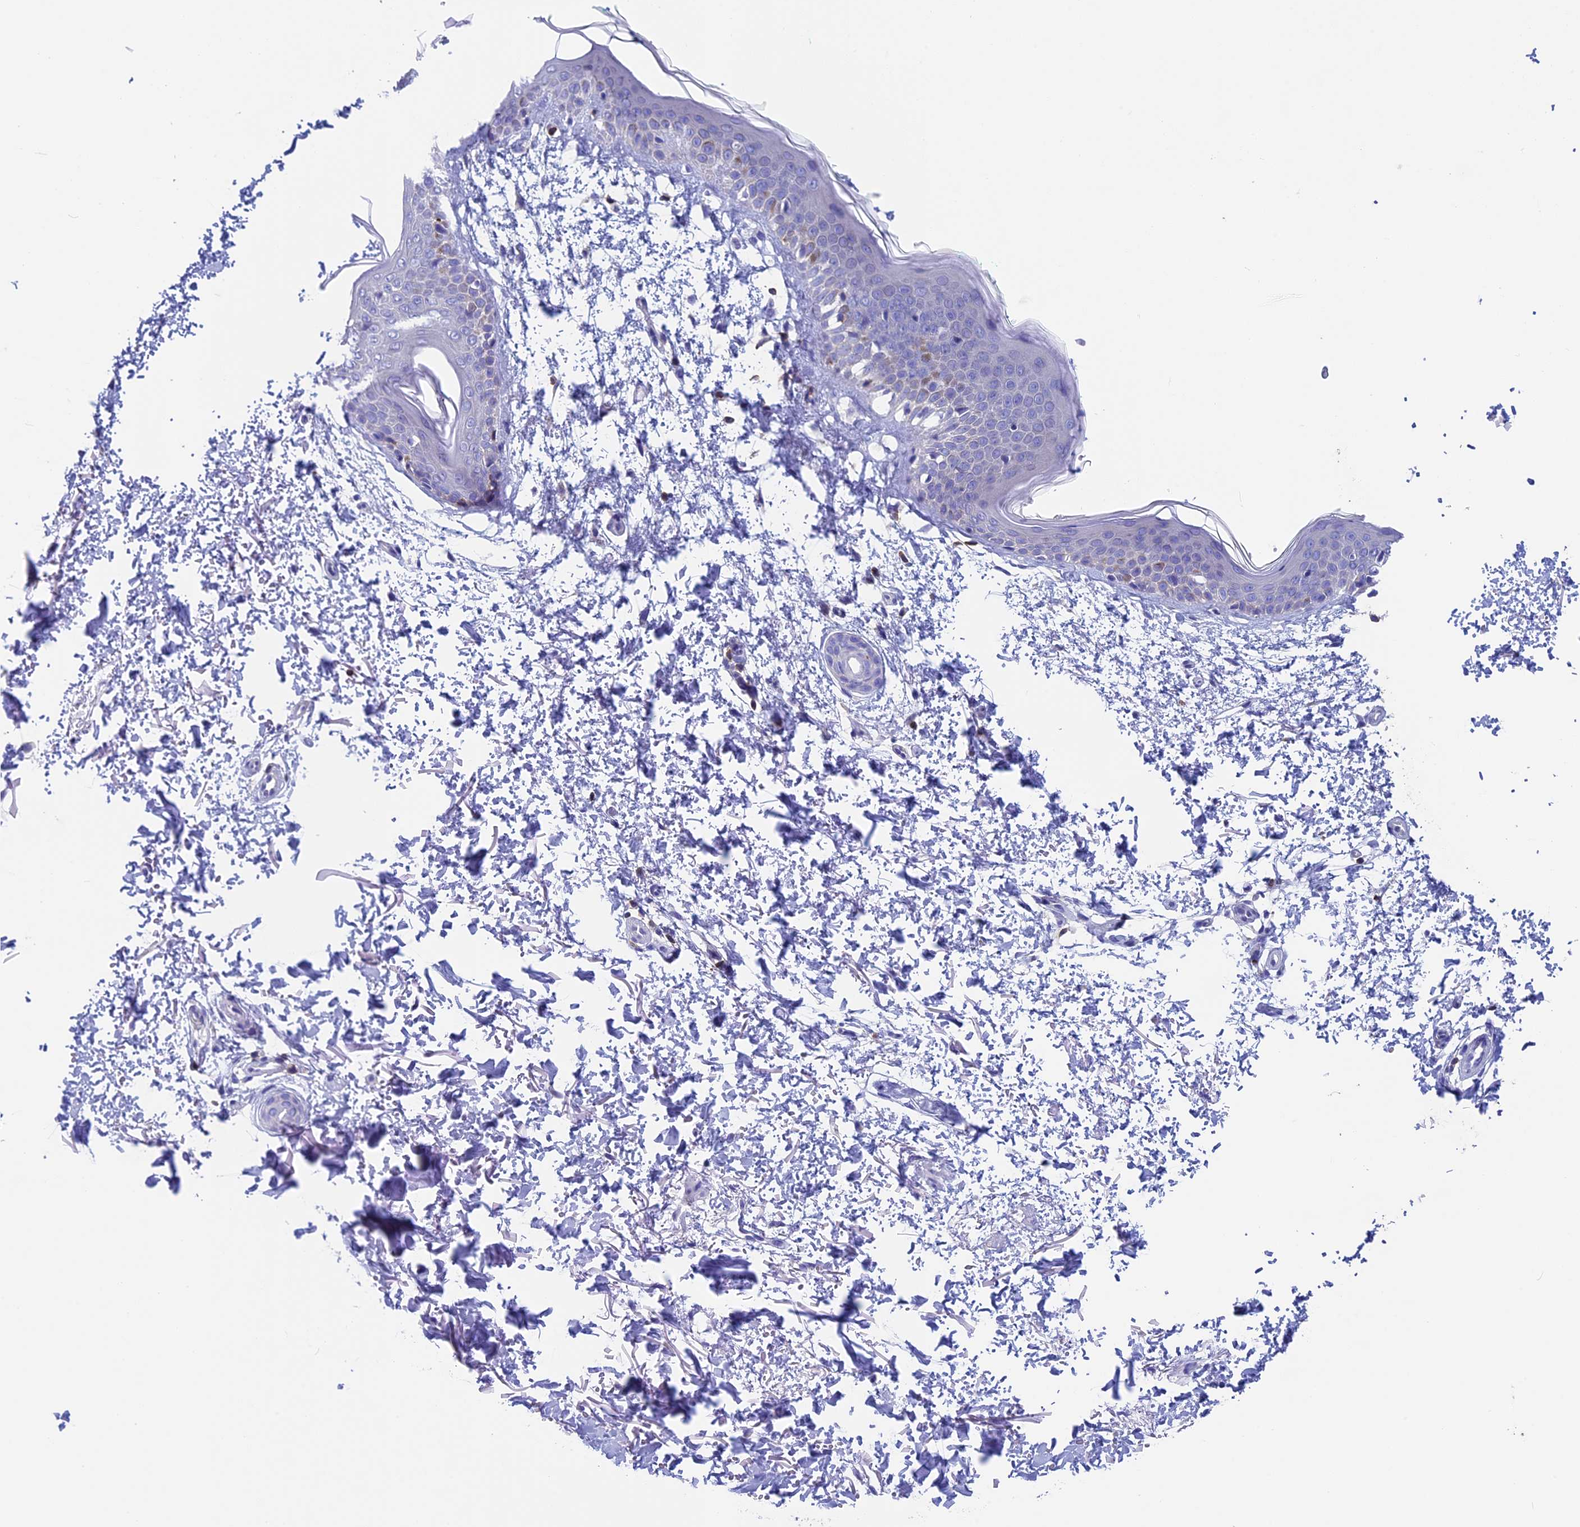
{"staining": {"intensity": "negative", "quantity": "none", "location": "none"}, "tissue": "skin", "cell_type": "Fibroblasts", "image_type": "normal", "snomed": [{"axis": "morphology", "description": "Normal tissue, NOS"}, {"axis": "topography", "description": "Skin"}], "caption": "Image shows no protein positivity in fibroblasts of benign skin. The staining was performed using DAB to visualize the protein expression in brown, while the nuclei were stained in blue with hematoxylin (Magnification: 20x).", "gene": "SEPTIN1", "patient": {"sex": "male", "age": 66}}